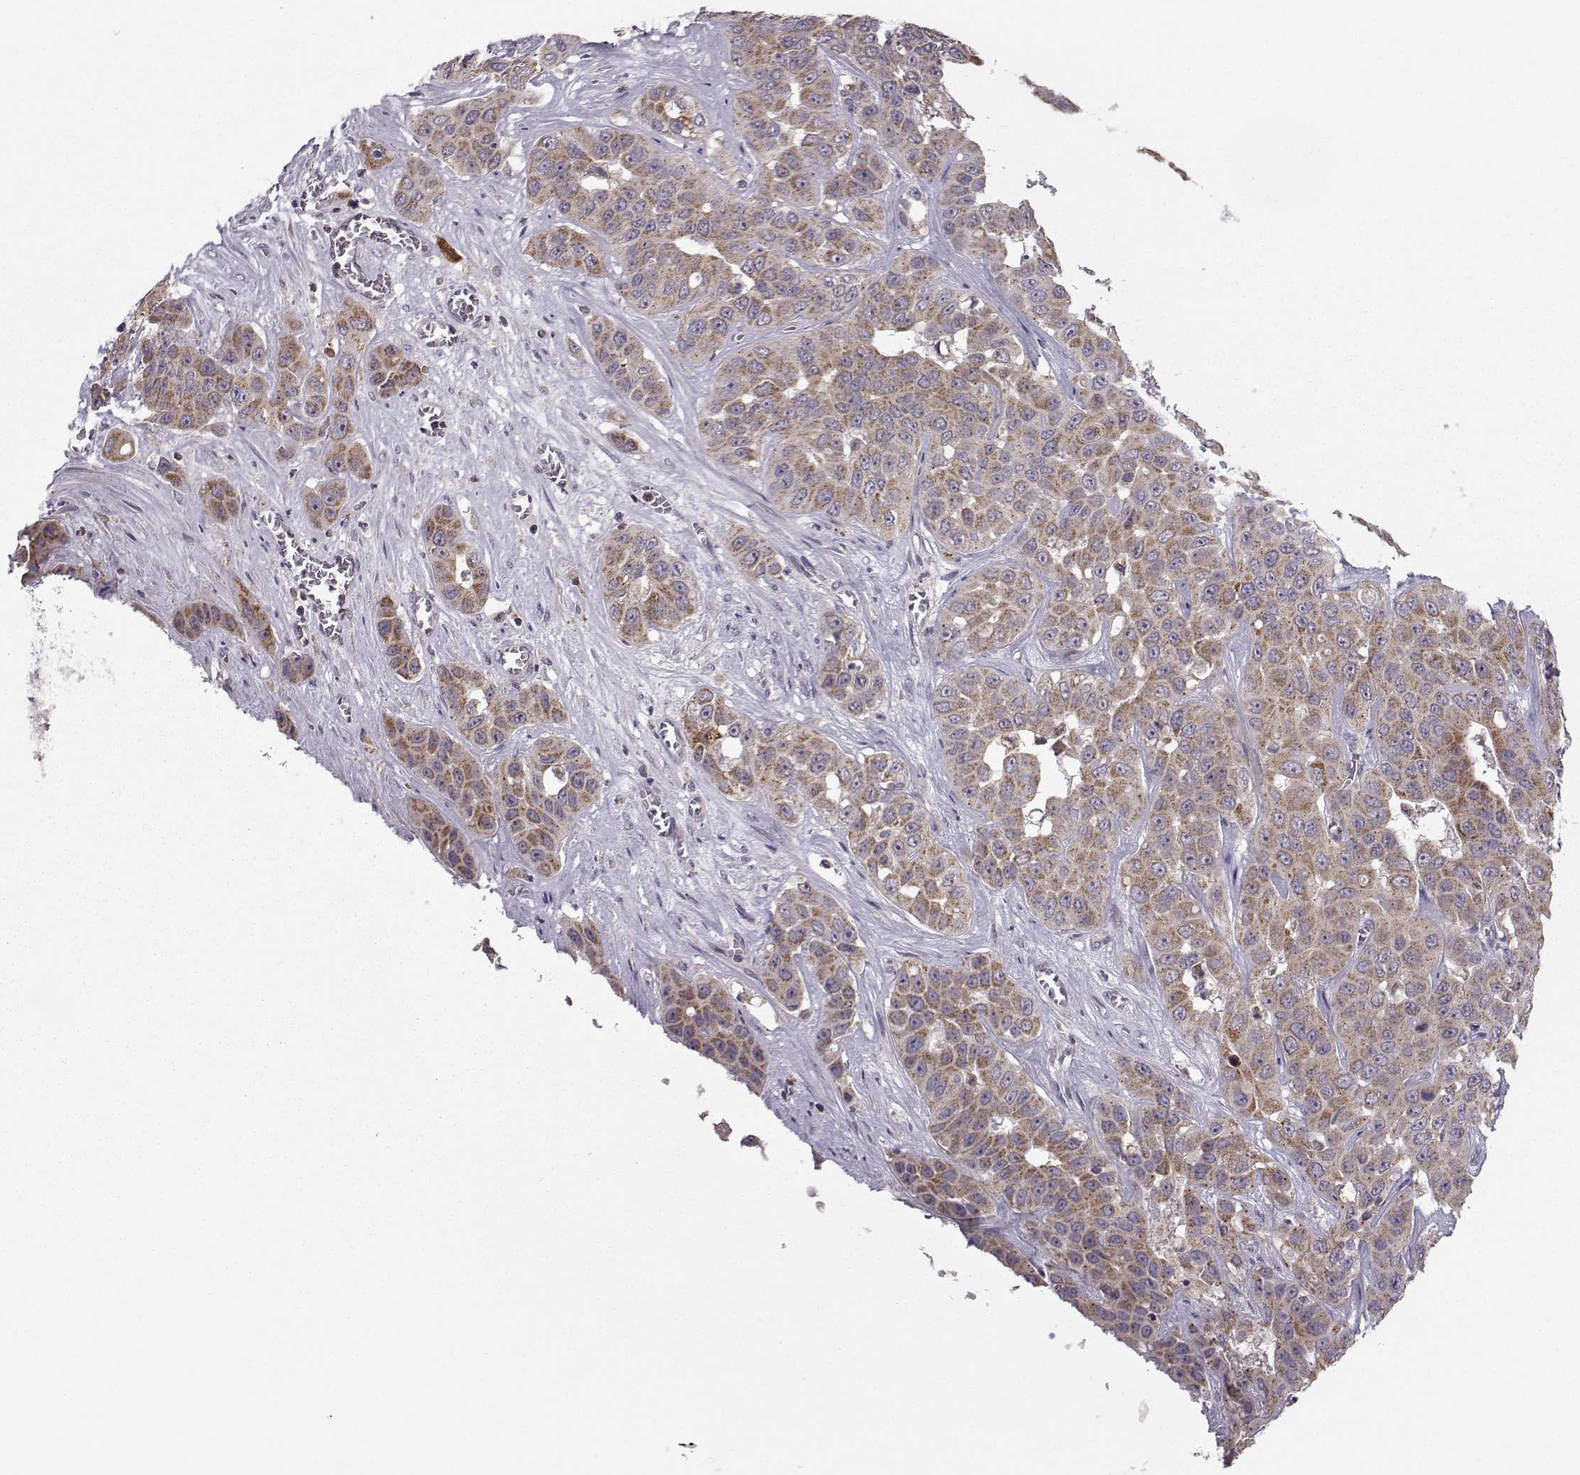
{"staining": {"intensity": "moderate", "quantity": ">75%", "location": "cytoplasmic/membranous"}, "tissue": "liver cancer", "cell_type": "Tumor cells", "image_type": "cancer", "snomed": [{"axis": "morphology", "description": "Cholangiocarcinoma"}, {"axis": "topography", "description": "Liver"}], "caption": "Liver cholangiocarcinoma tissue reveals moderate cytoplasmic/membranous staining in approximately >75% of tumor cells", "gene": "NECAB3", "patient": {"sex": "female", "age": 52}}